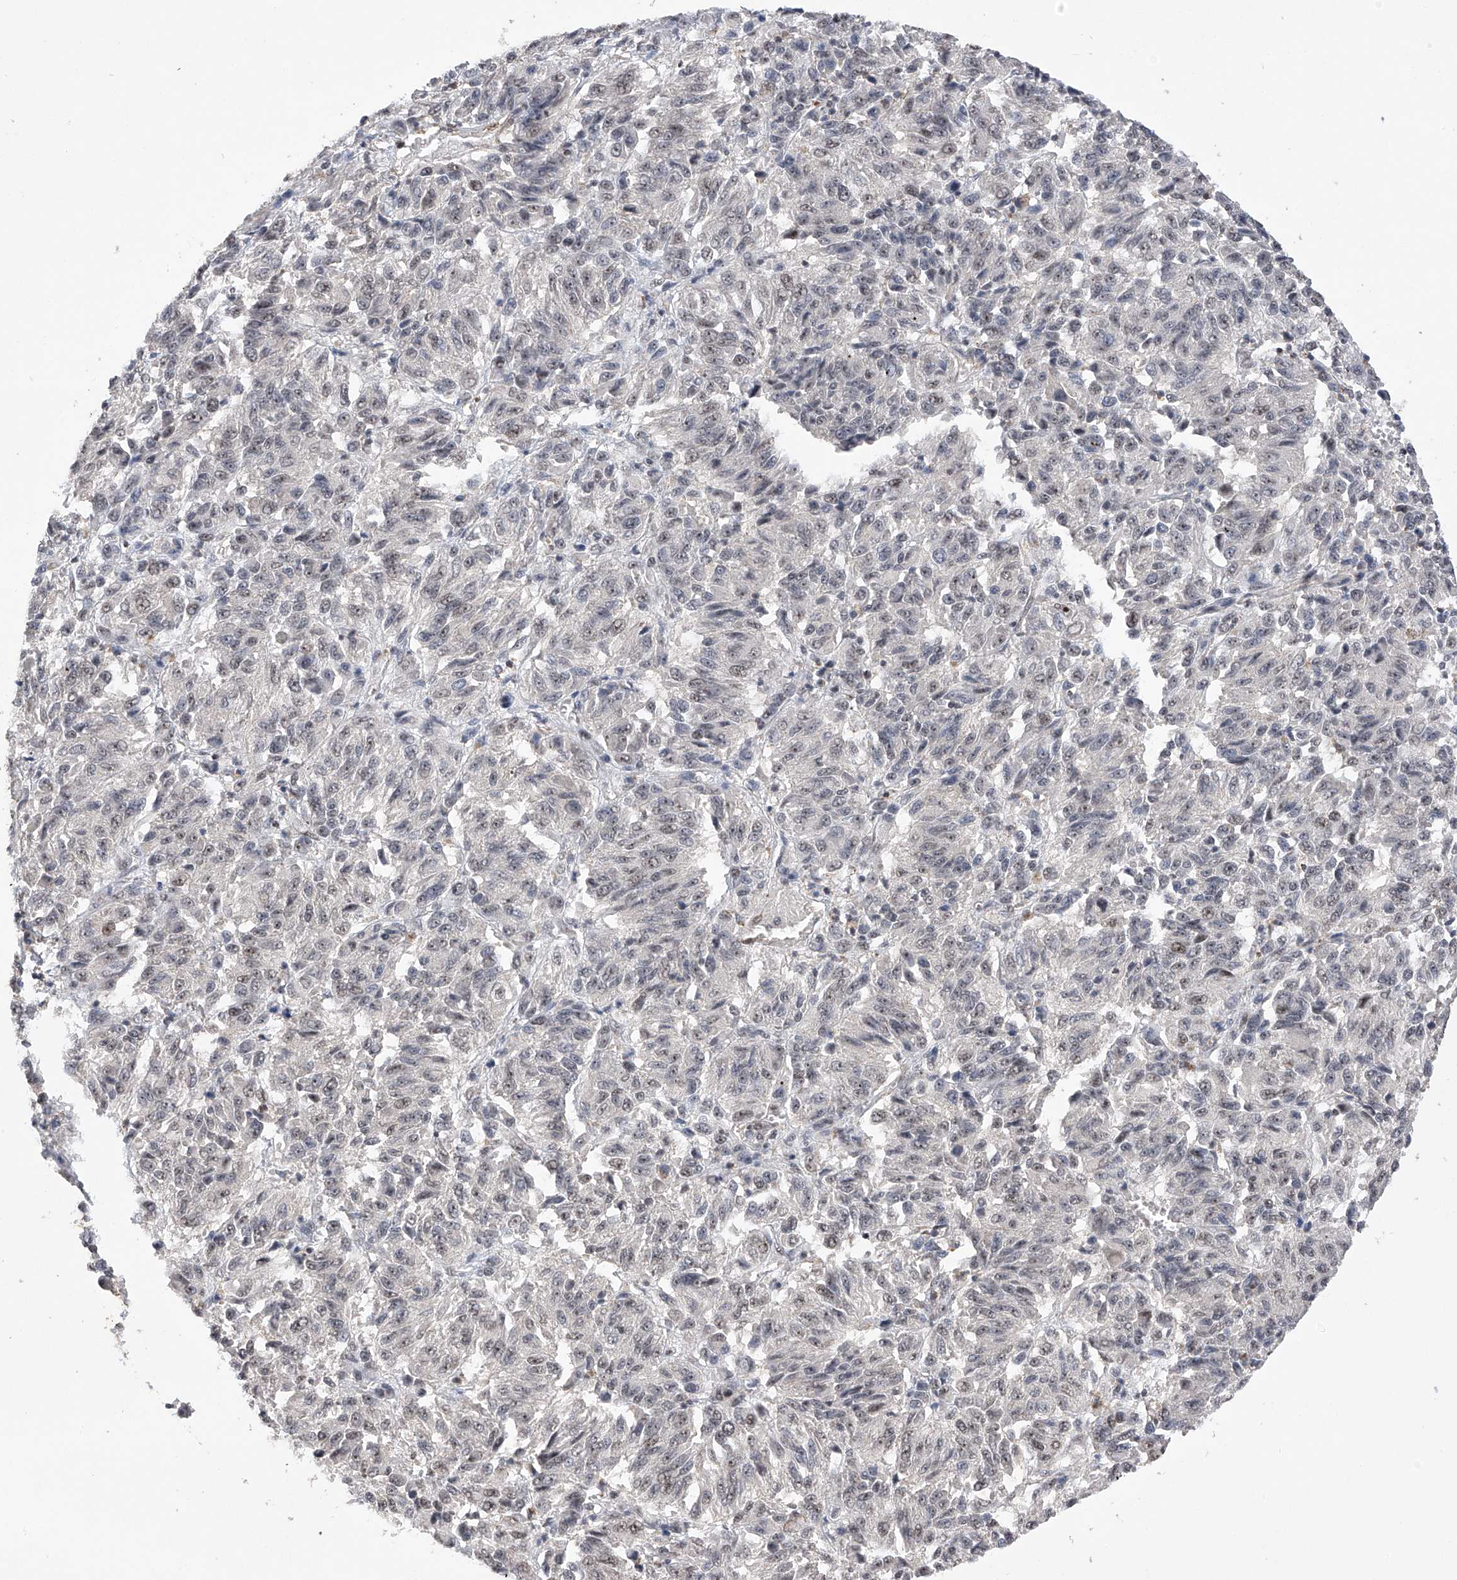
{"staining": {"intensity": "negative", "quantity": "none", "location": "none"}, "tissue": "melanoma", "cell_type": "Tumor cells", "image_type": "cancer", "snomed": [{"axis": "morphology", "description": "Malignant melanoma, Metastatic site"}, {"axis": "topography", "description": "Lung"}], "caption": "Protein analysis of malignant melanoma (metastatic site) reveals no significant expression in tumor cells. (DAB immunohistochemistry, high magnification).", "gene": "NFATC4", "patient": {"sex": "male", "age": 64}}